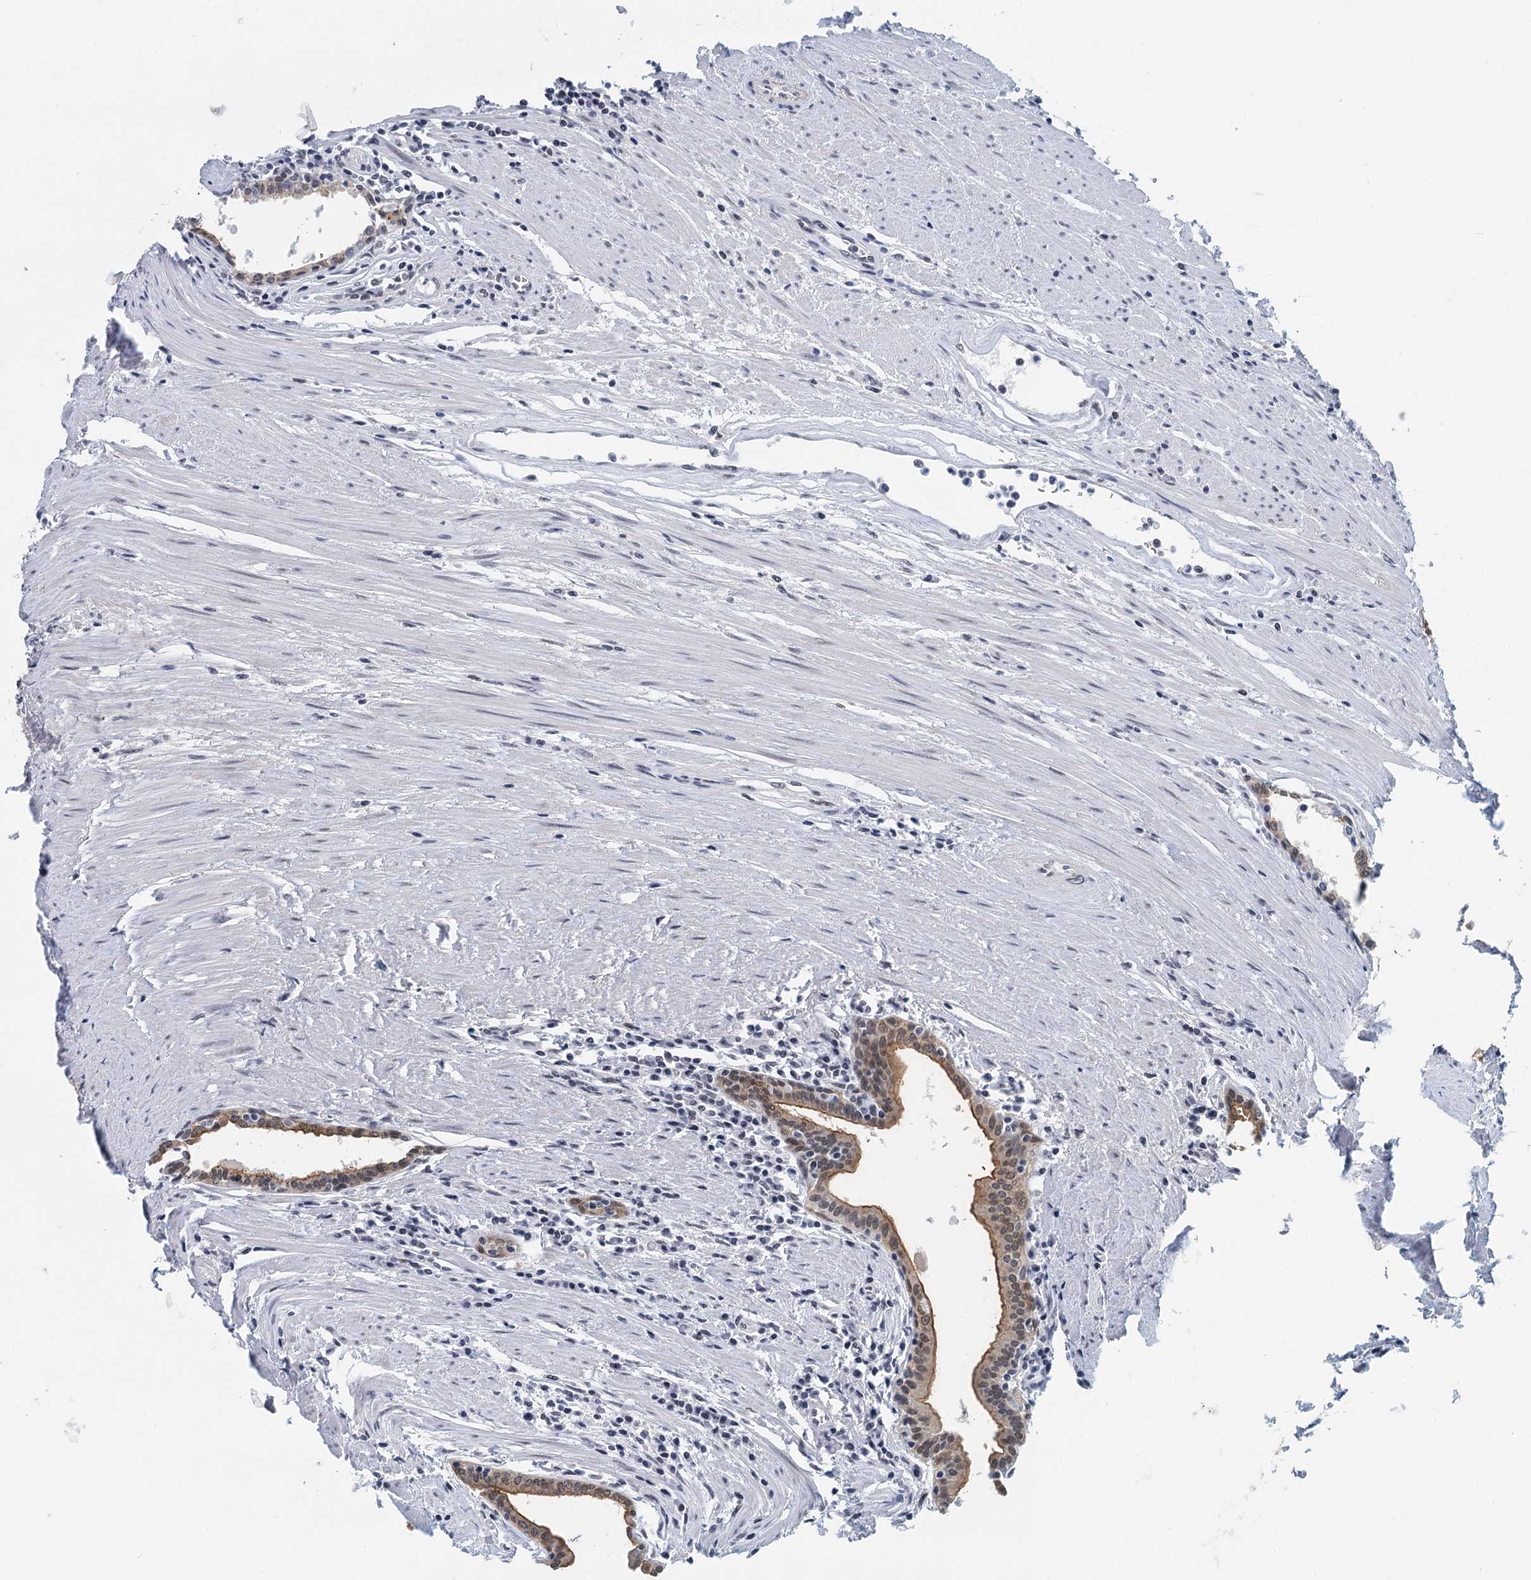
{"staining": {"intensity": "moderate", "quantity": "25%-75%", "location": "cytoplasmic/membranous,nuclear"}, "tissue": "prostate cancer", "cell_type": "Tumor cells", "image_type": "cancer", "snomed": [{"axis": "morphology", "description": "Adenocarcinoma, High grade"}, {"axis": "topography", "description": "Prostate"}], "caption": "A brown stain labels moderate cytoplasmic/membranous and nuclear staining of a protein in prostate cancer tumor cells. The staining was performed using DAB to visualize the protein expression in brown, while the nuclei were stained in blue with hematoxylin (Magnification: 20x).", "gene": "EPS8L1", "patient": {"sex": "male", "age": 68}}